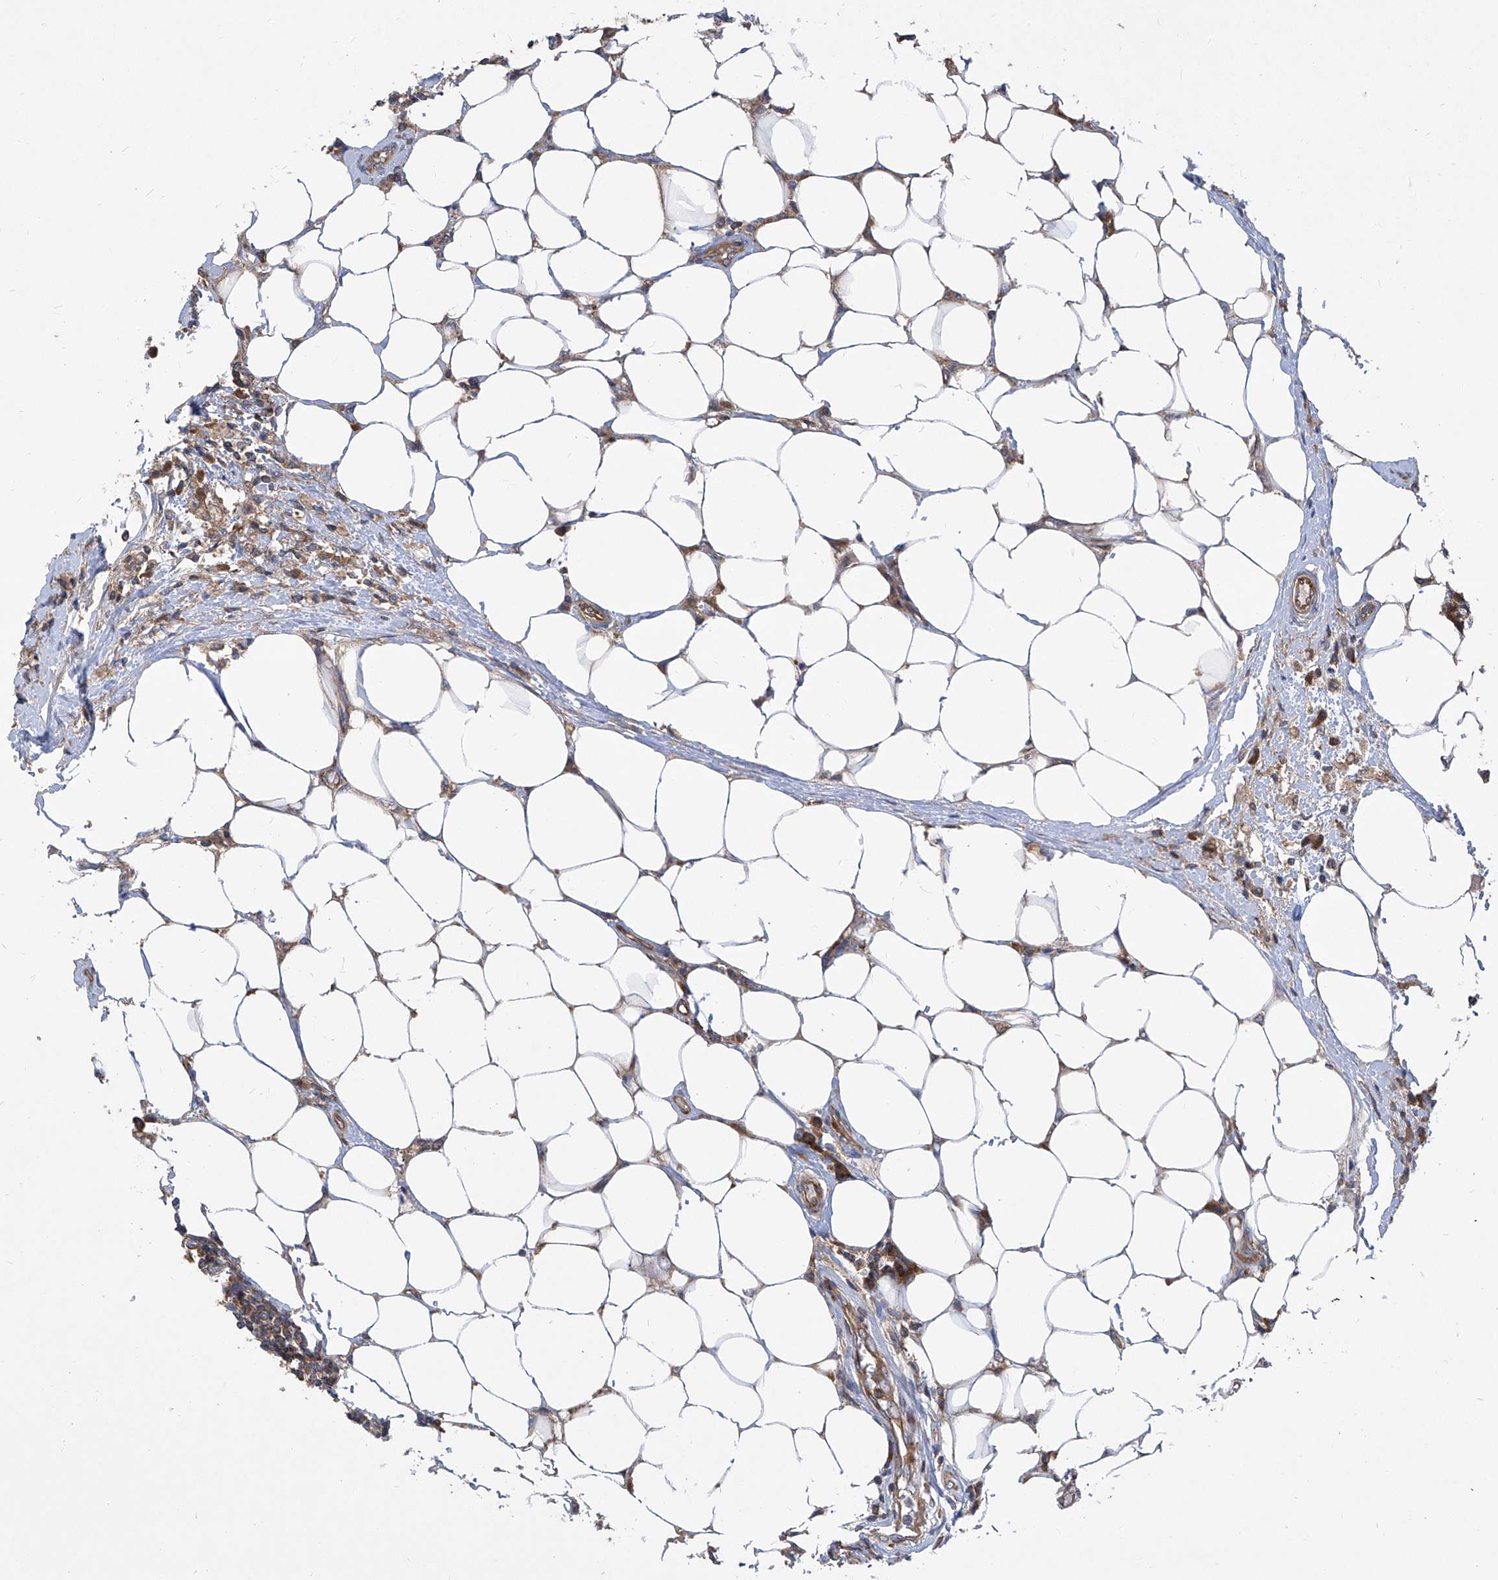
{"staining": {"intensity": "moderate", "quantity": ">75%", "location": "cytoplasmic/membranous"}, "tissue": "colorectal cancer", "cell_type": "Tumor cells", "image_type": "cancer", "snomed": [{"axis": "morphology", "description": "Adenocarcinoma, NOS"}, {"axis": "topography", "description": "Colon"}], "caption": "This is a photomicrograph of immunohistochemistry staining of adenocarcinoma (colorectal), which shows moderate expression in the cytoplasmic/membranous of tumor cells.", "gene": "EIF3M", "patient": {"sex": "male", "age": 71}}